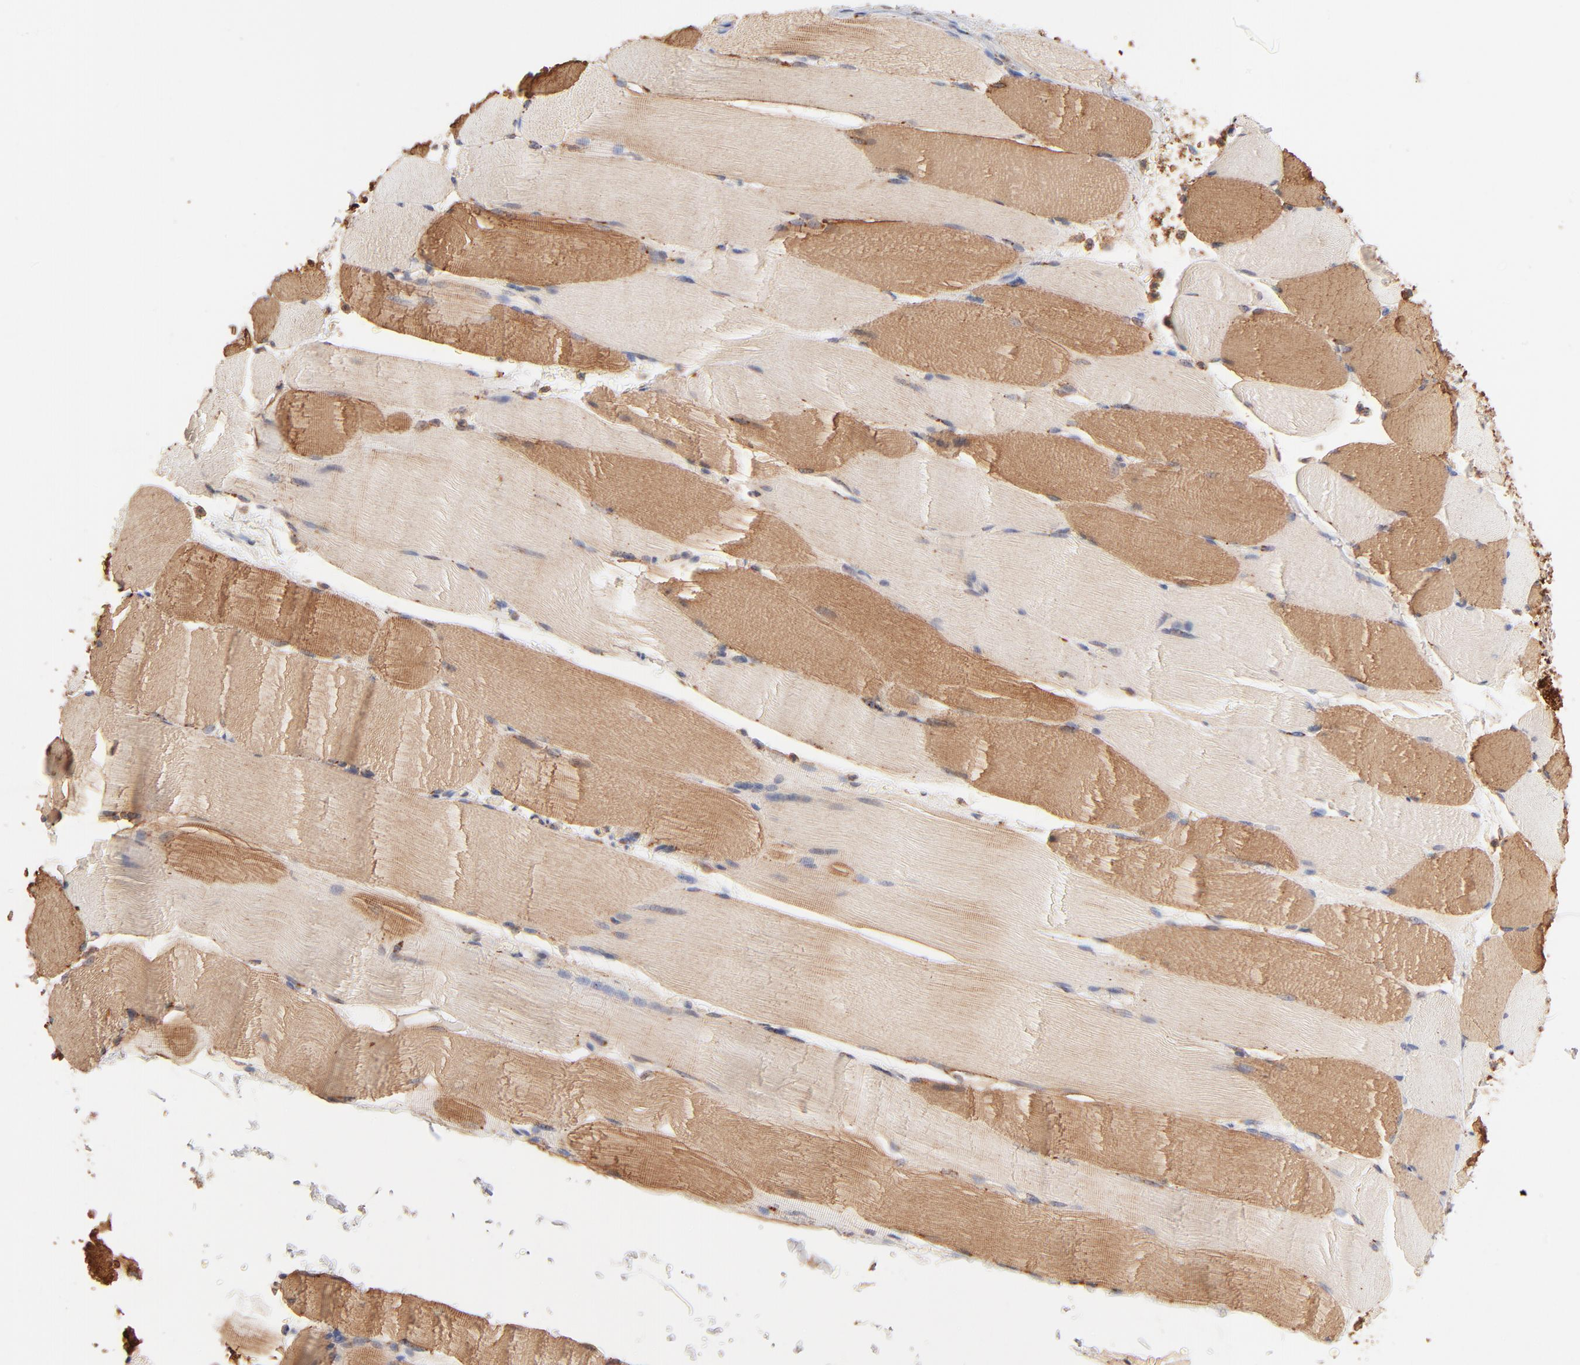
{"staining": {"intensity": "moderate", "quantity": ">75%", "location": "cytoplasmic/membranous"}, "tissue": "skeletal muscle", "cell_type": "Myocytes", "image_type": "normal", "snomed": [{"axis": "morphology", "description": "Normal tissue, NOS"}, {"axis": "topography", "description": "Skeletal muscle"}], "caption": "This micrograph shows immunohistochemistry staining of benign human skeletal muscle, with medium moderate cytoplasmic/membranous expression in approximately >75% of myocytes.", "gene": "CSPG4", "patient": {"sex": "male", "age": 62}}